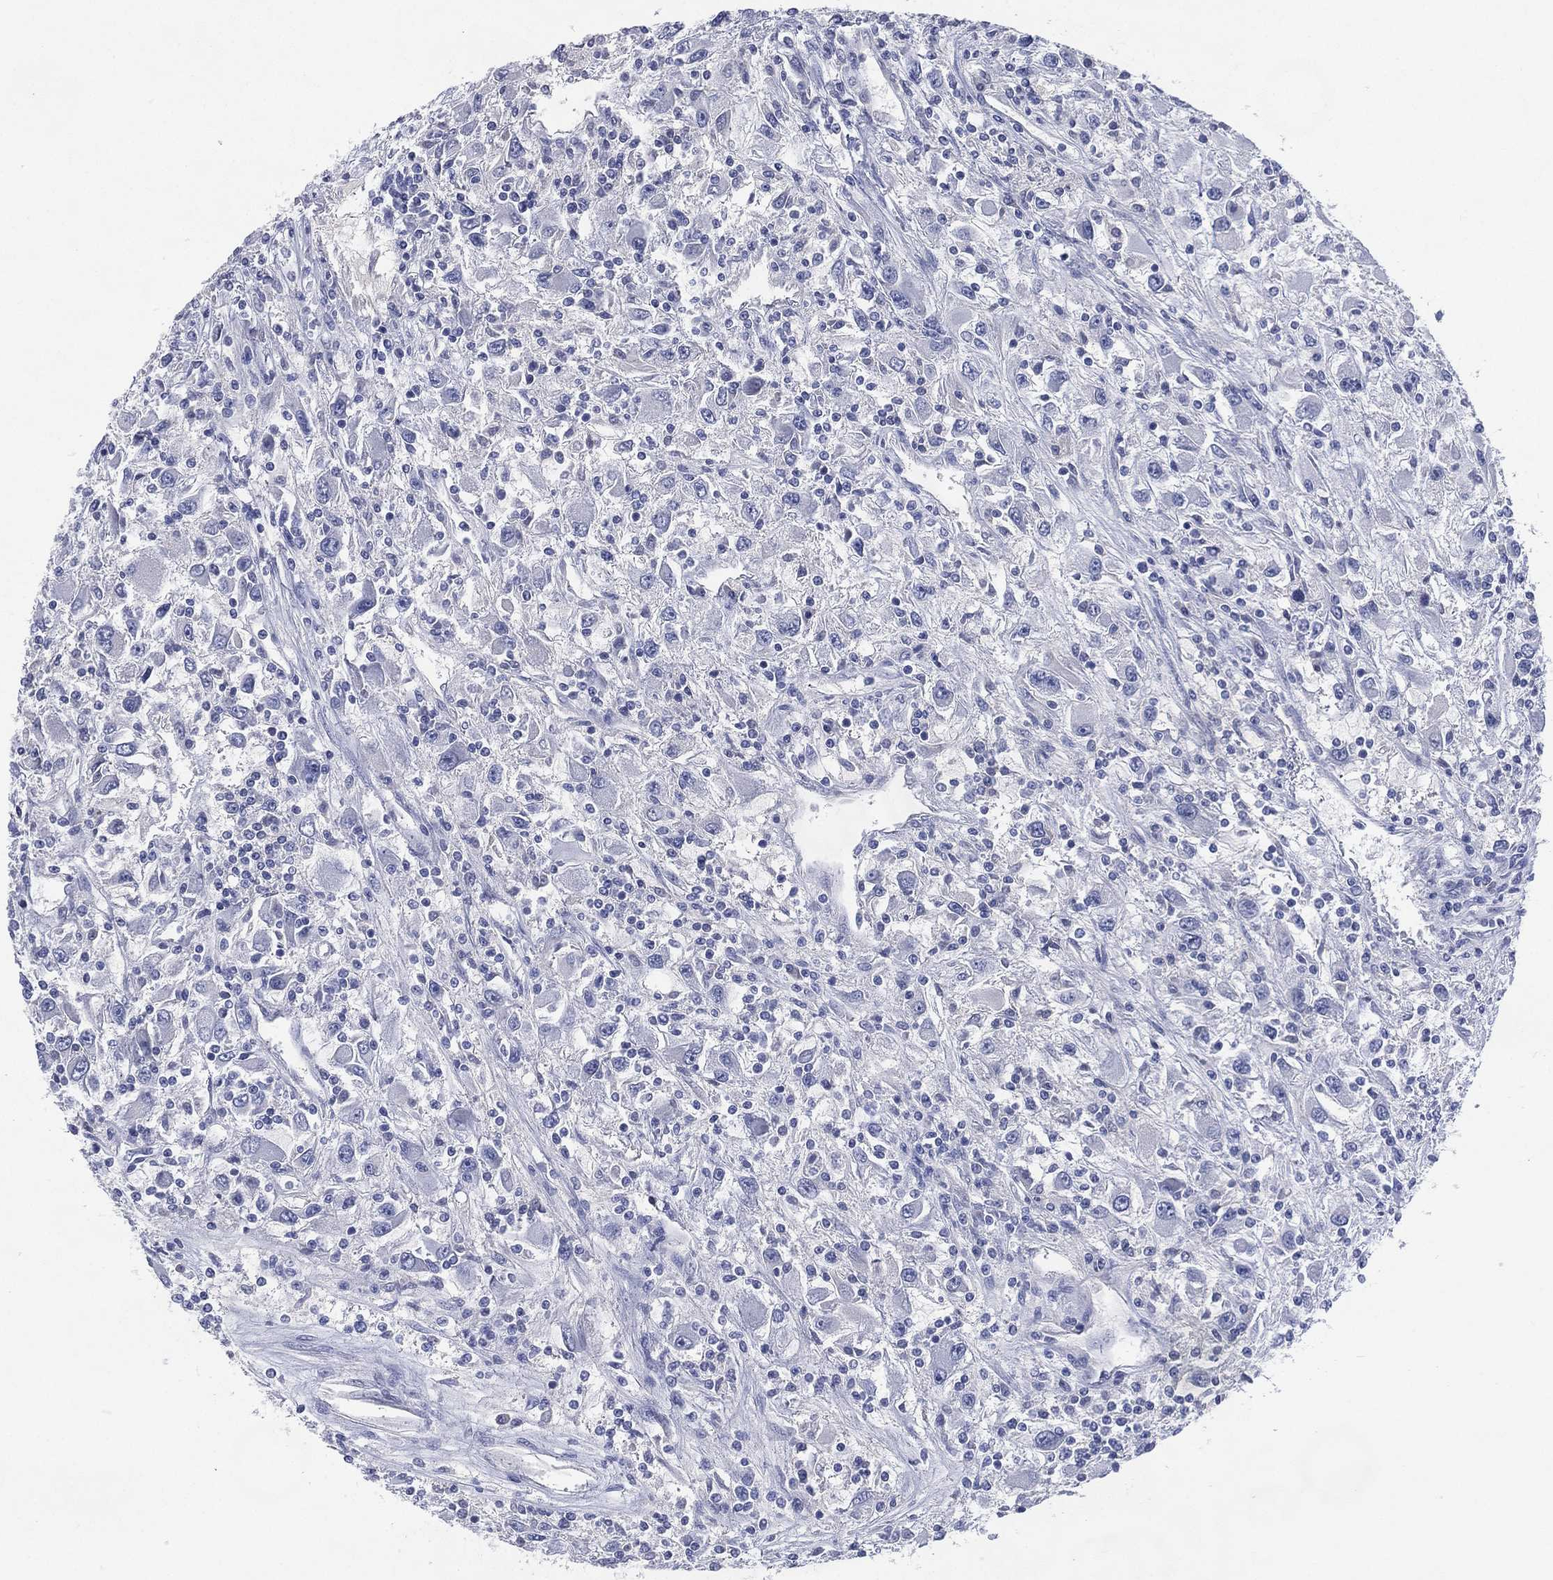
{"staining": {"intensity": "negative", "quantity": "none", "location": "none"}, "tissue": "renal cancer", "cell_type": "Tumor cells", "image_type": "cancer", "snomed": [{"axis": "morphology", "description": "Adenocarcinoma, NOS"}, {"axis": "topography", "description": "Kidney"}], "caption": "Immunohistochemical staining of adenocarcinoma (renal) reveals no significant expression in tumor cells.", "gene": "KRT35", "patient": {"sex": "female", "age": 67}}